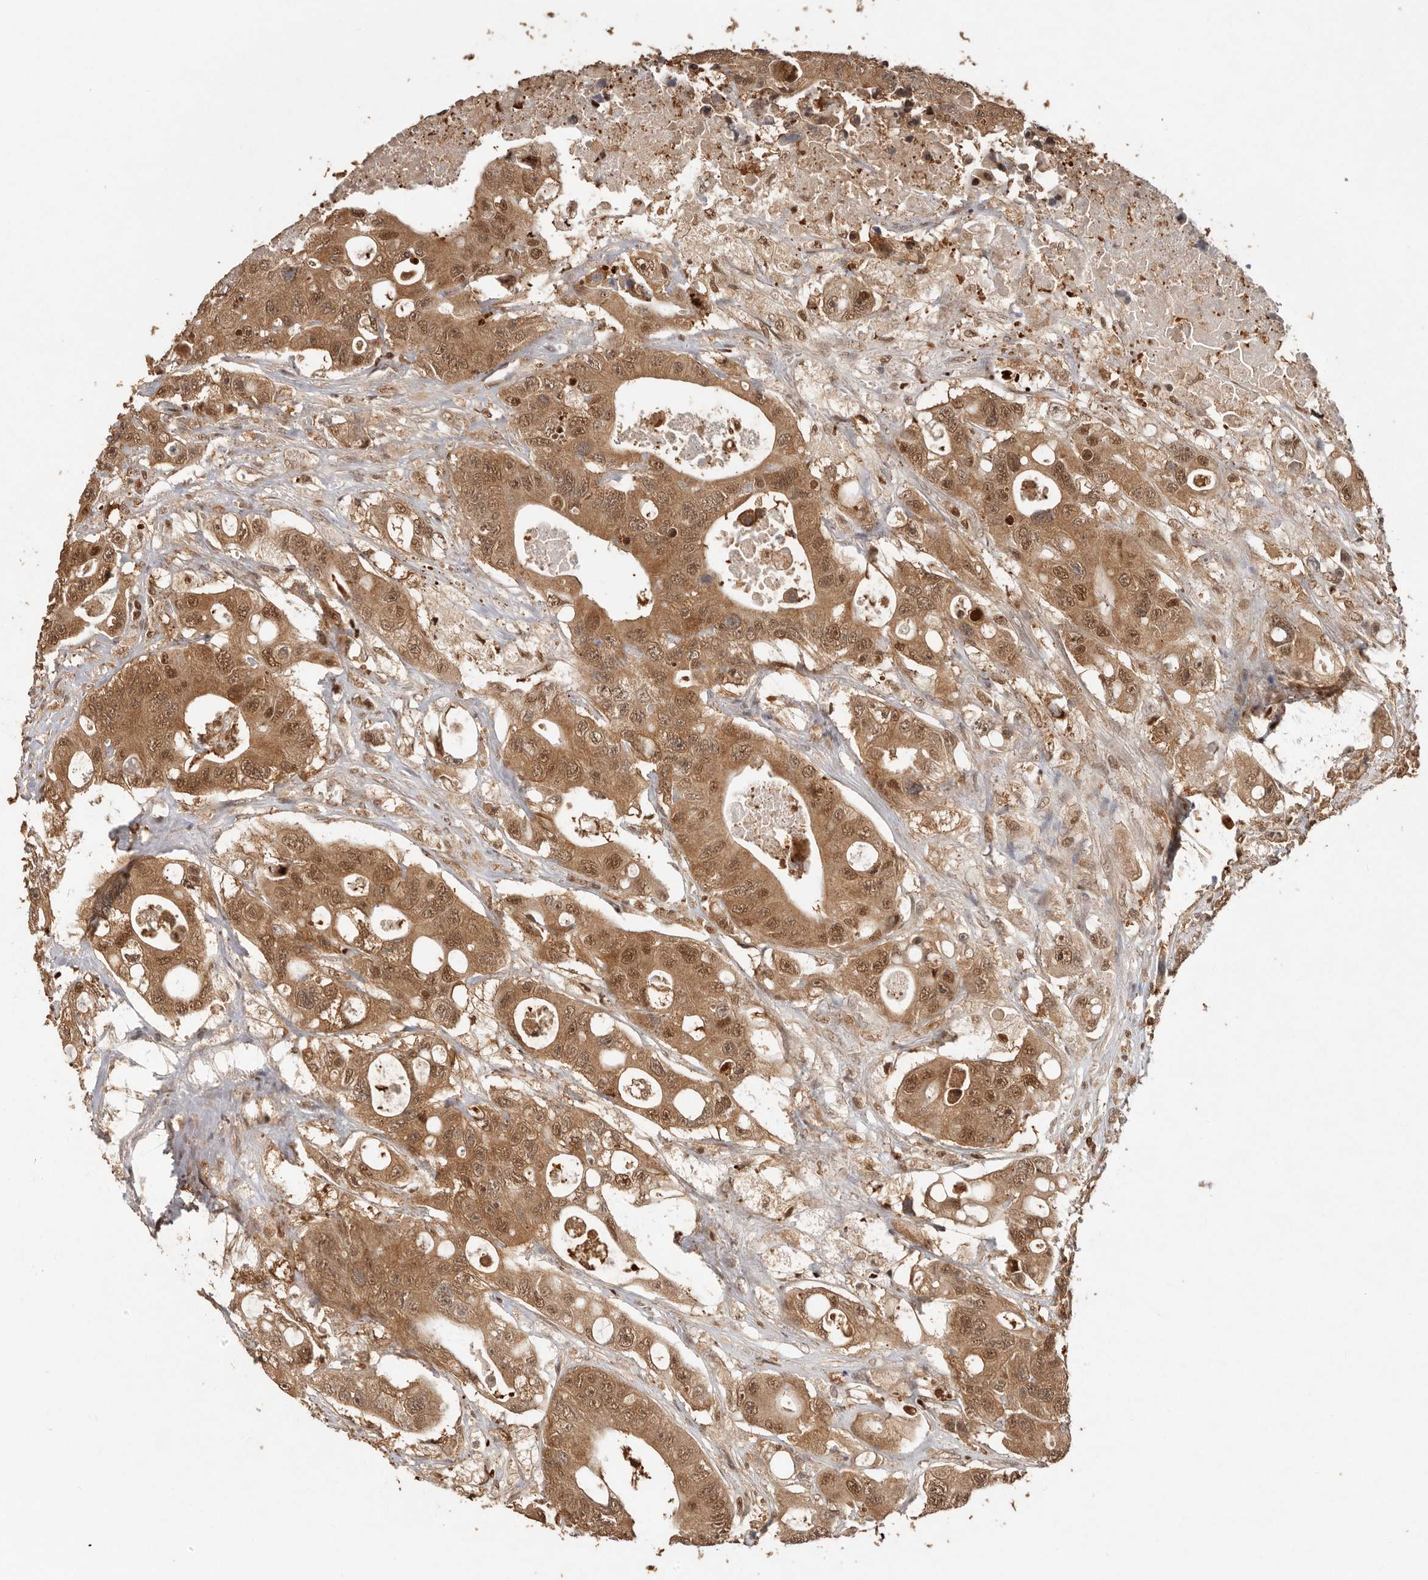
{"staining": {"intensity": "moderate", "quantity": ">75%", "location": "cytoplasmic/membranous,nuclear"}, "tissue": "colorectal cancer", "cell_type": "Tumor cells", "image_type": "cancer", "snomed": [{"axis": "morphology", "description": "Adenocarcinoma, NOS"}, {"axis": "topography", "description": "Colon"}], "caption": "Immunohistochemical staining of colorectal cancer (adenocarcinoma) exhibits moderate cytoplasmic/membranous and nuclear protein expression in approximately >75% of tumor cells.", "gene": "PSMA5", "patient": {"sex": "female", "age": 46}}